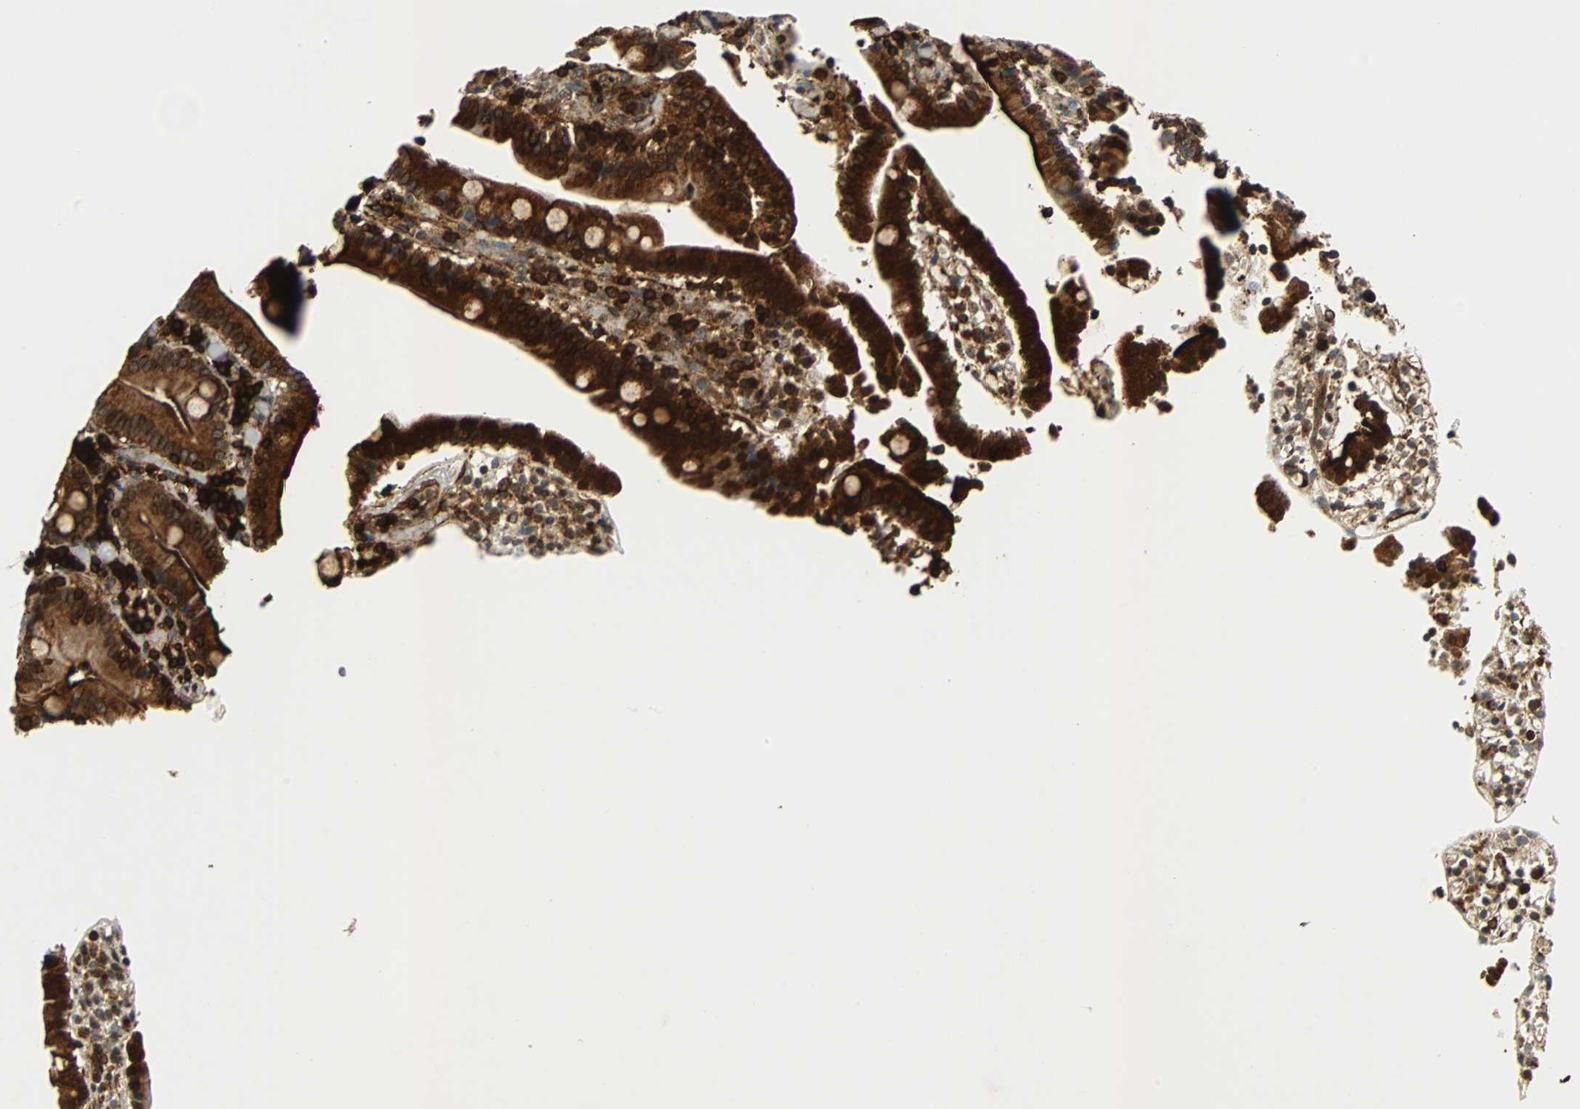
{"staining": {"intensity": "strong", "quantity": ">75%", "location": "cytoplasmic/membranous"}, "tissue": "duodenum", "cell_type": "Glandular cells", "image_type": "normal", "snomed": [{"axis": "morphology", "description": "Normal tissue, NOS"}, {"axis": "topography", "description": "Duodenum"}], "caption": "Protein analysis of normal duodenum demonstrates strong cytoplasmic/membranous expression in approximately >75% of glandular cells.", "gene": "TUBA4A", "patient": {"sex": "female", "age": 53}}